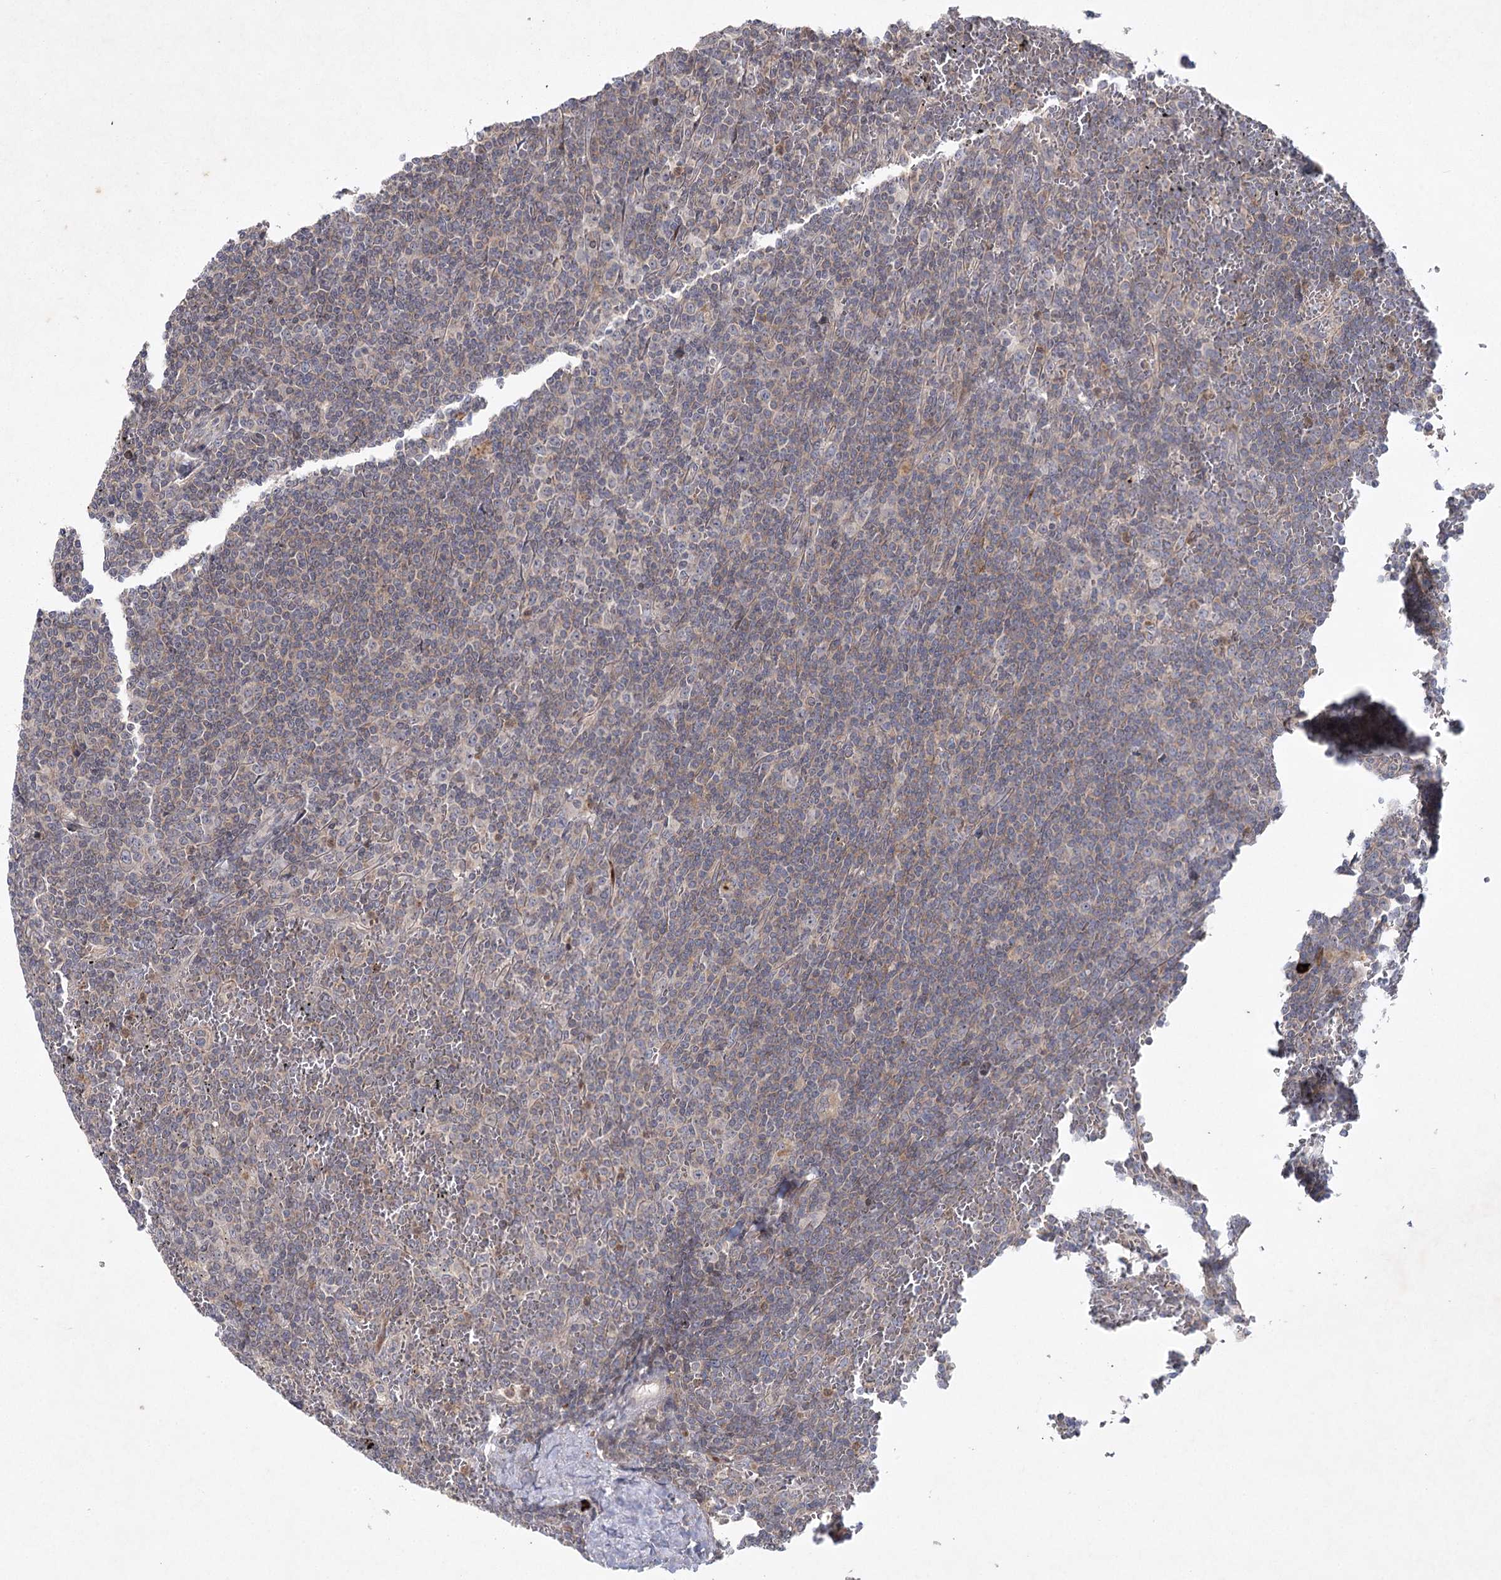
{"staining": {"intensity": "negative", "quantity": "none", "location": "none"}, "tissue": "lymphoma", "cell_type": "Tumor cells", "image_type": "cancer", "snomed": [{"axis": "morphology", "description": "Malignant lymphoma, non-Hodgkin's type, Low grade"}, {"axis": "topography", "description": "Spleen"}], "caption": "A high-resolution image shows immunohistochemistry staining of lymphoma, which shows no significant expression in tumor cells.", "gene": "MAP3K13", "patient": {"sex": "female", "age": 19}}